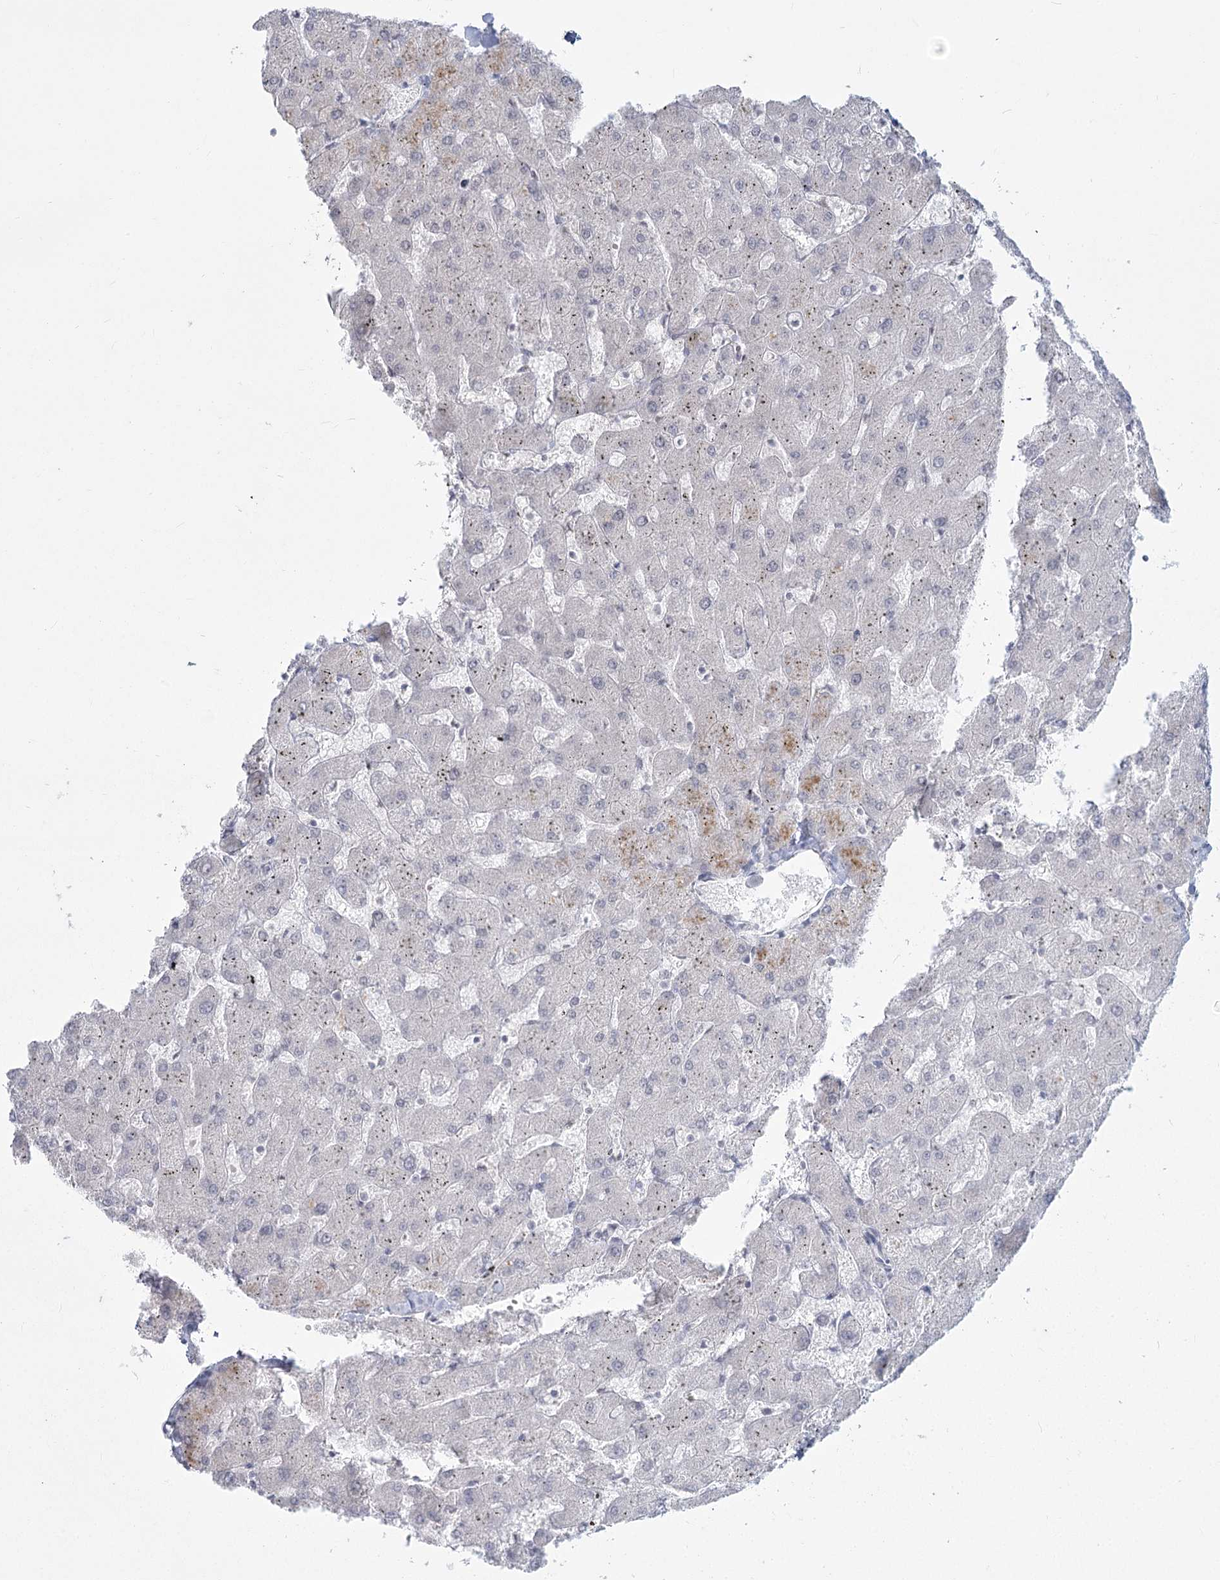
{"staining": {"intensity": "negative", "quantity": "none", "location": "none"}, "tissue": "liver", "cell_type": "Cholangiocytes", "image_type": "normal", "snomed": [{"axis": "morphology", "description": "Normal tissue, NOS"}, {"axis": "topography", "description": "Liver"}], "caption": "The micrograph exhibits no significant expression in cholangiocytes of liver.", "gene": "LY6G5C", "patient": {"sex": "female", "age": 63}}